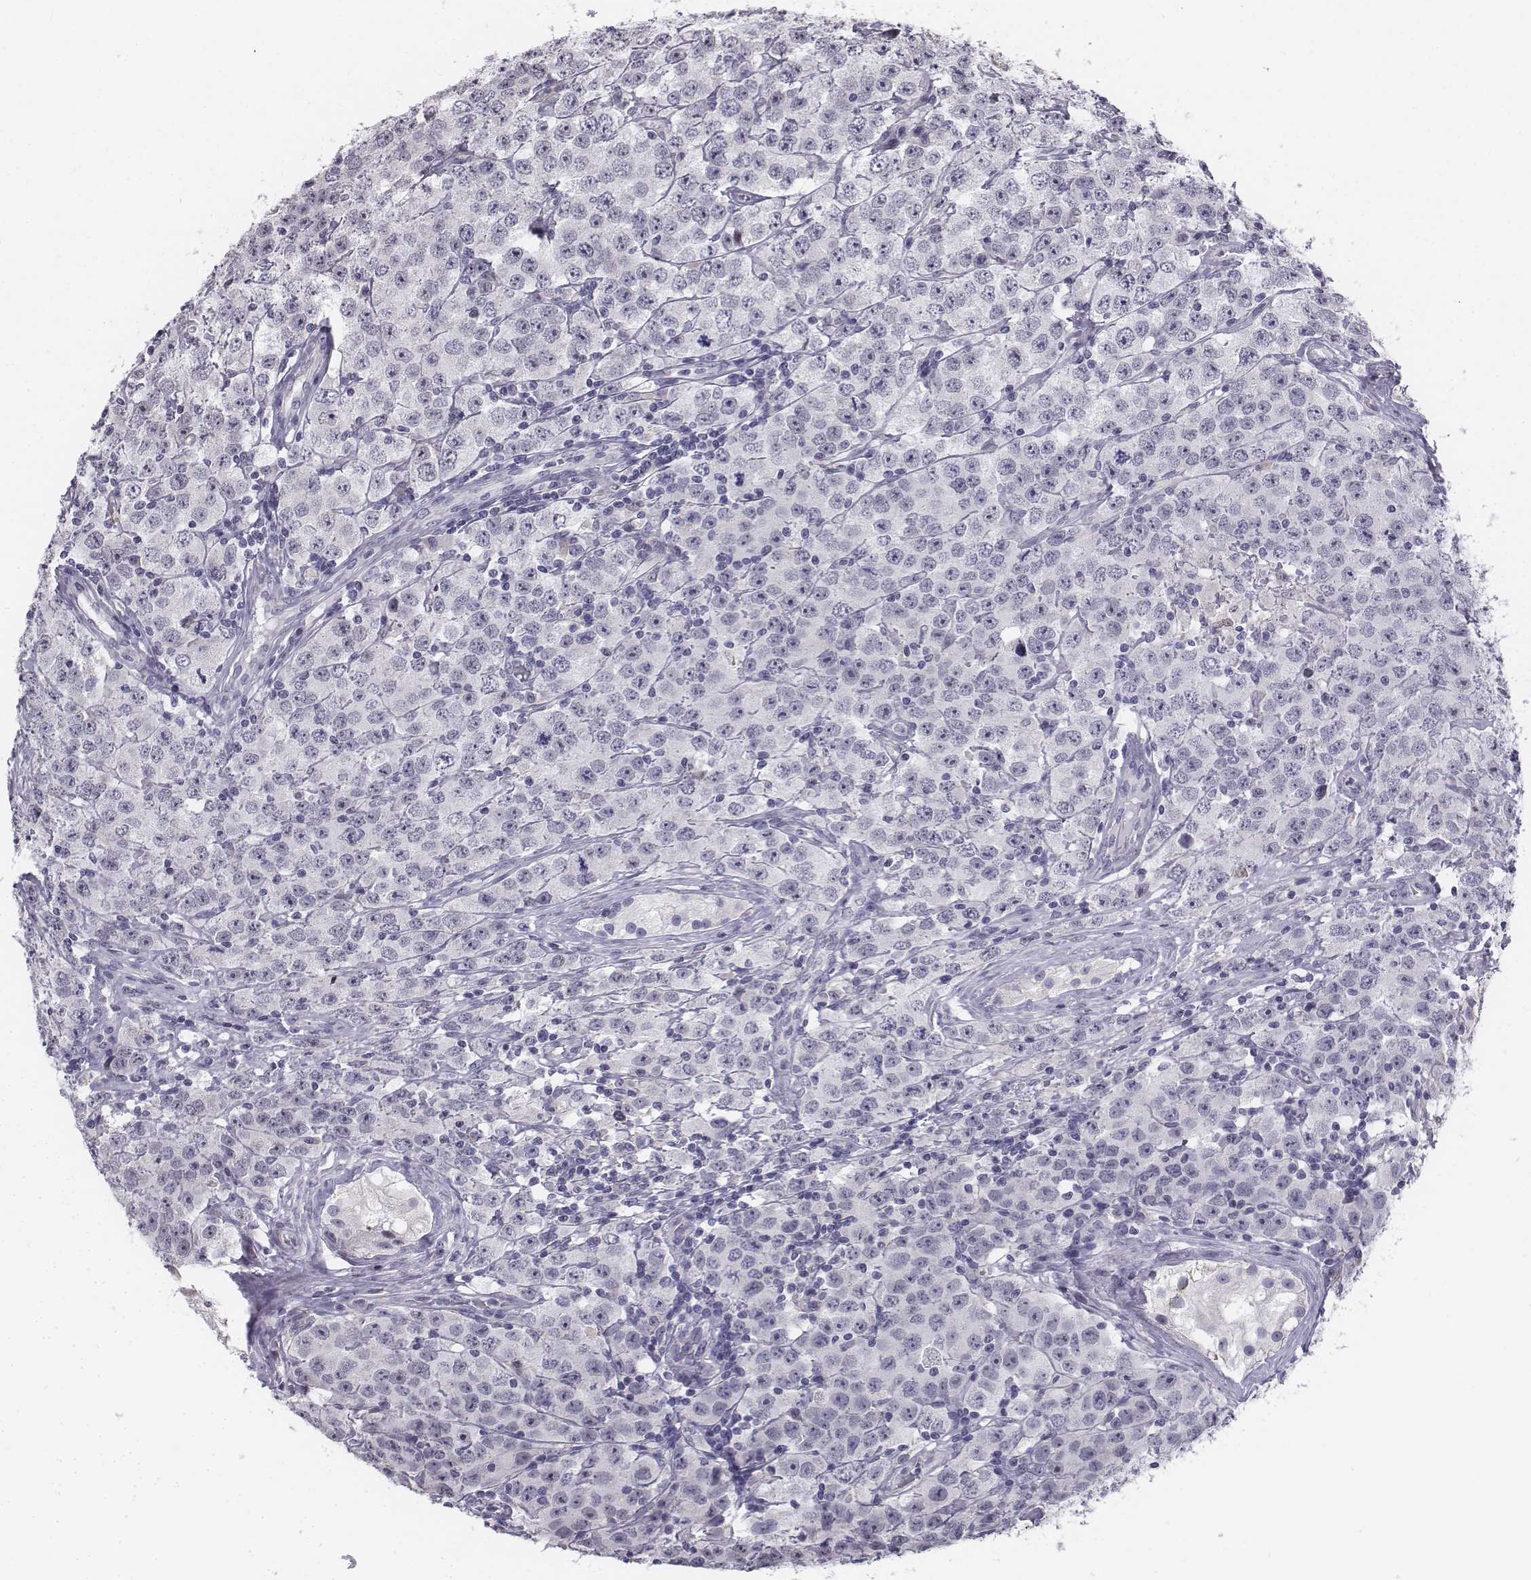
{"staining": {"intensity": "negative", "quantity": "none", "location": "none"}, "tissue": "testis cancer", "cell_type": "Tumor cells", "image_type": "cancer", "snomed": [{"axis": "morphology", "description": "Seminoma, NOS"}, {"axis": "topography", "description": "Testis"}], "caption": "An image of human testis cancer (seminoma) is negative for staining in tumor cells.", "gene": "PENK", "patient": {"sex": "male", "age": 52}}